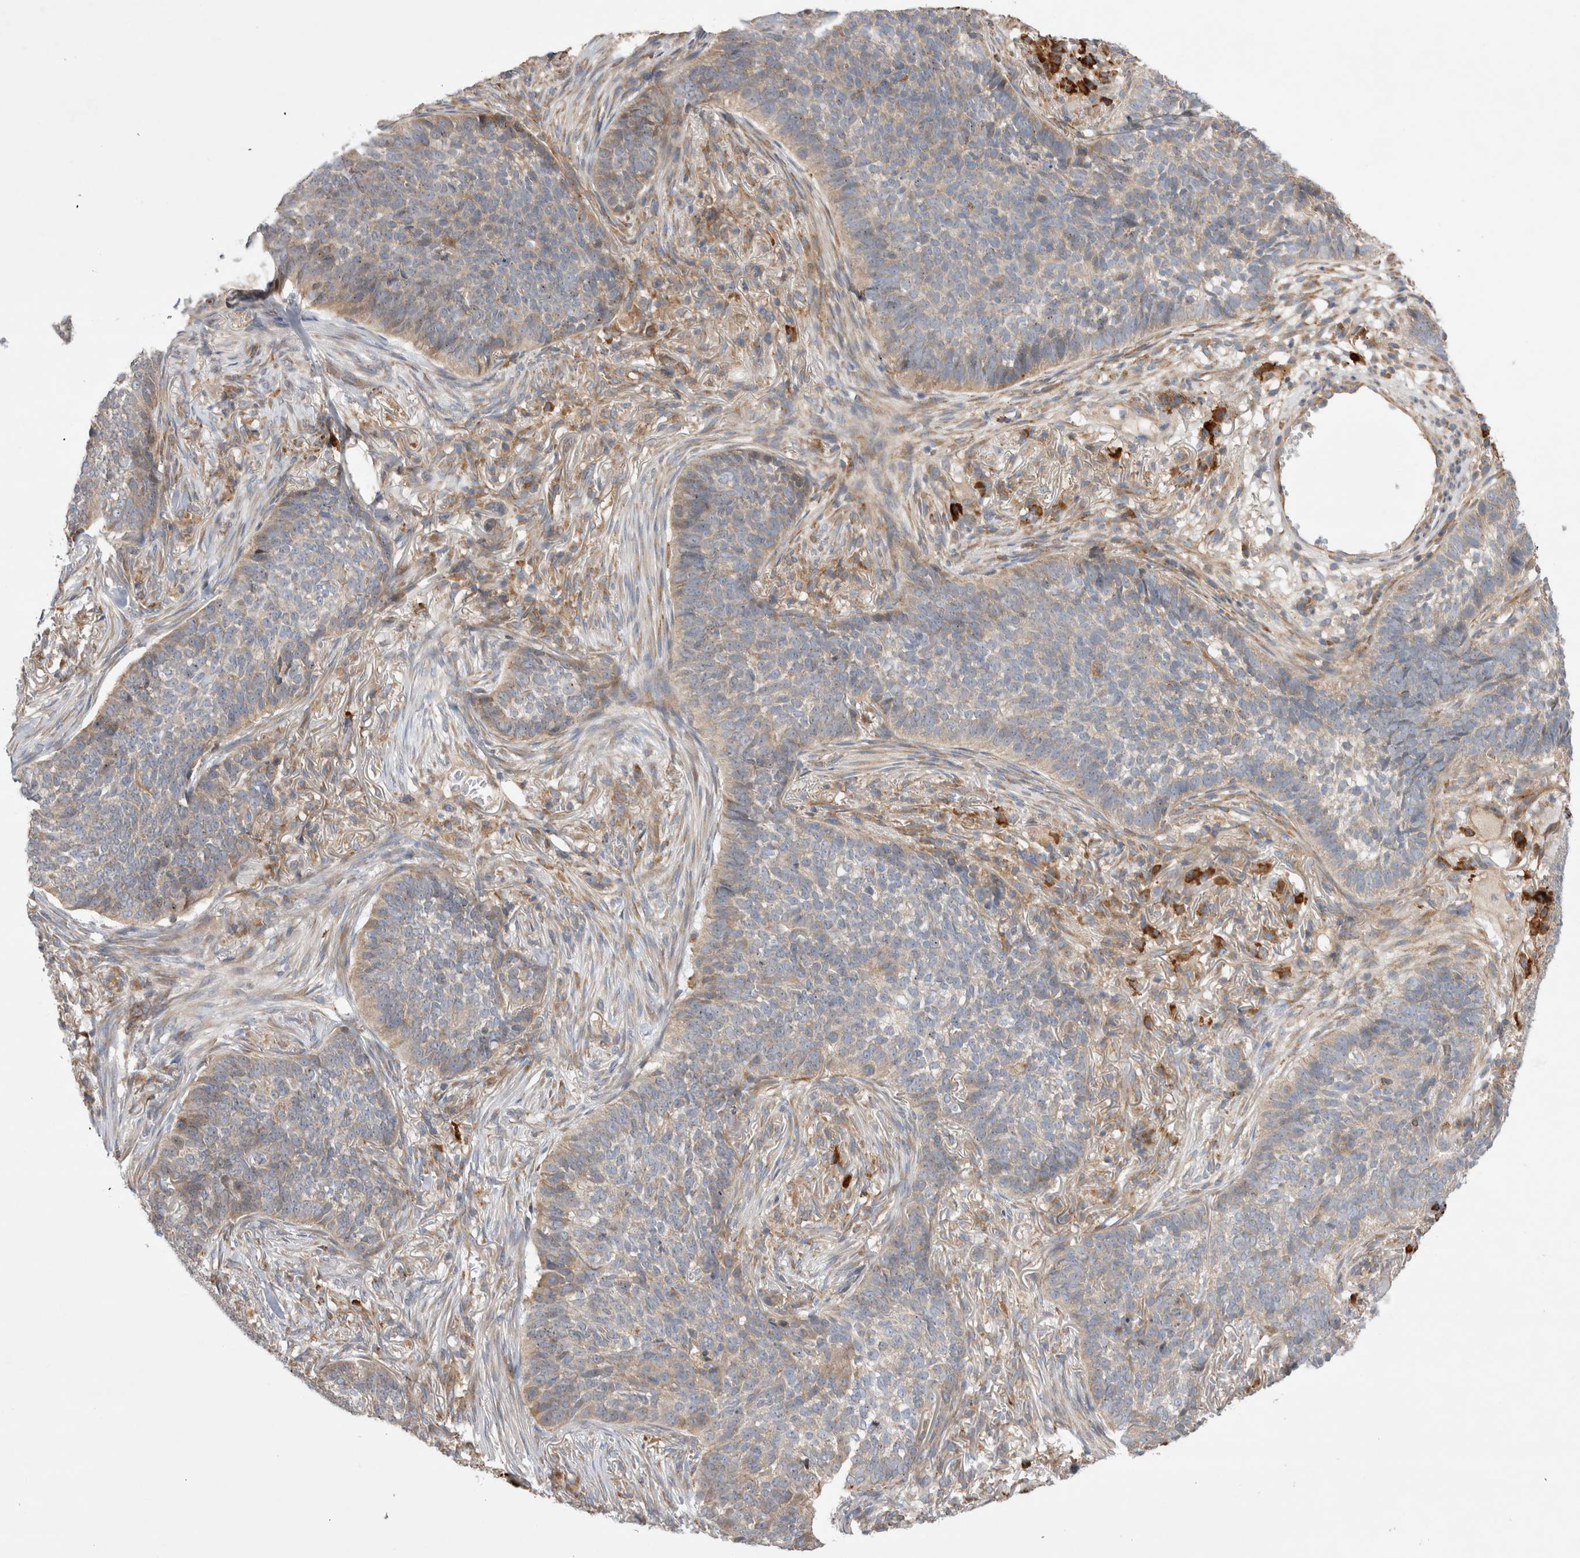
{"staining": {"intensity": "weak", "quantity": "<25%", "location": "cytoplasmic/membranous"}, "tissue": "skin cancer", "cell_type": "Tumor cells", "image_type": "cancer", "snomed": [{"axis": "morphology", "description": "Basal cell carcinoma"}, {"axis": "topography", "description": "Skin"}], "caption": "Immunohistochemistry image of human skin cancer stained for a protein (brown), which reveals no expression in tumor cells.", "gene": "PDCD10", "patient": {"sex": "male", "age": 85}}